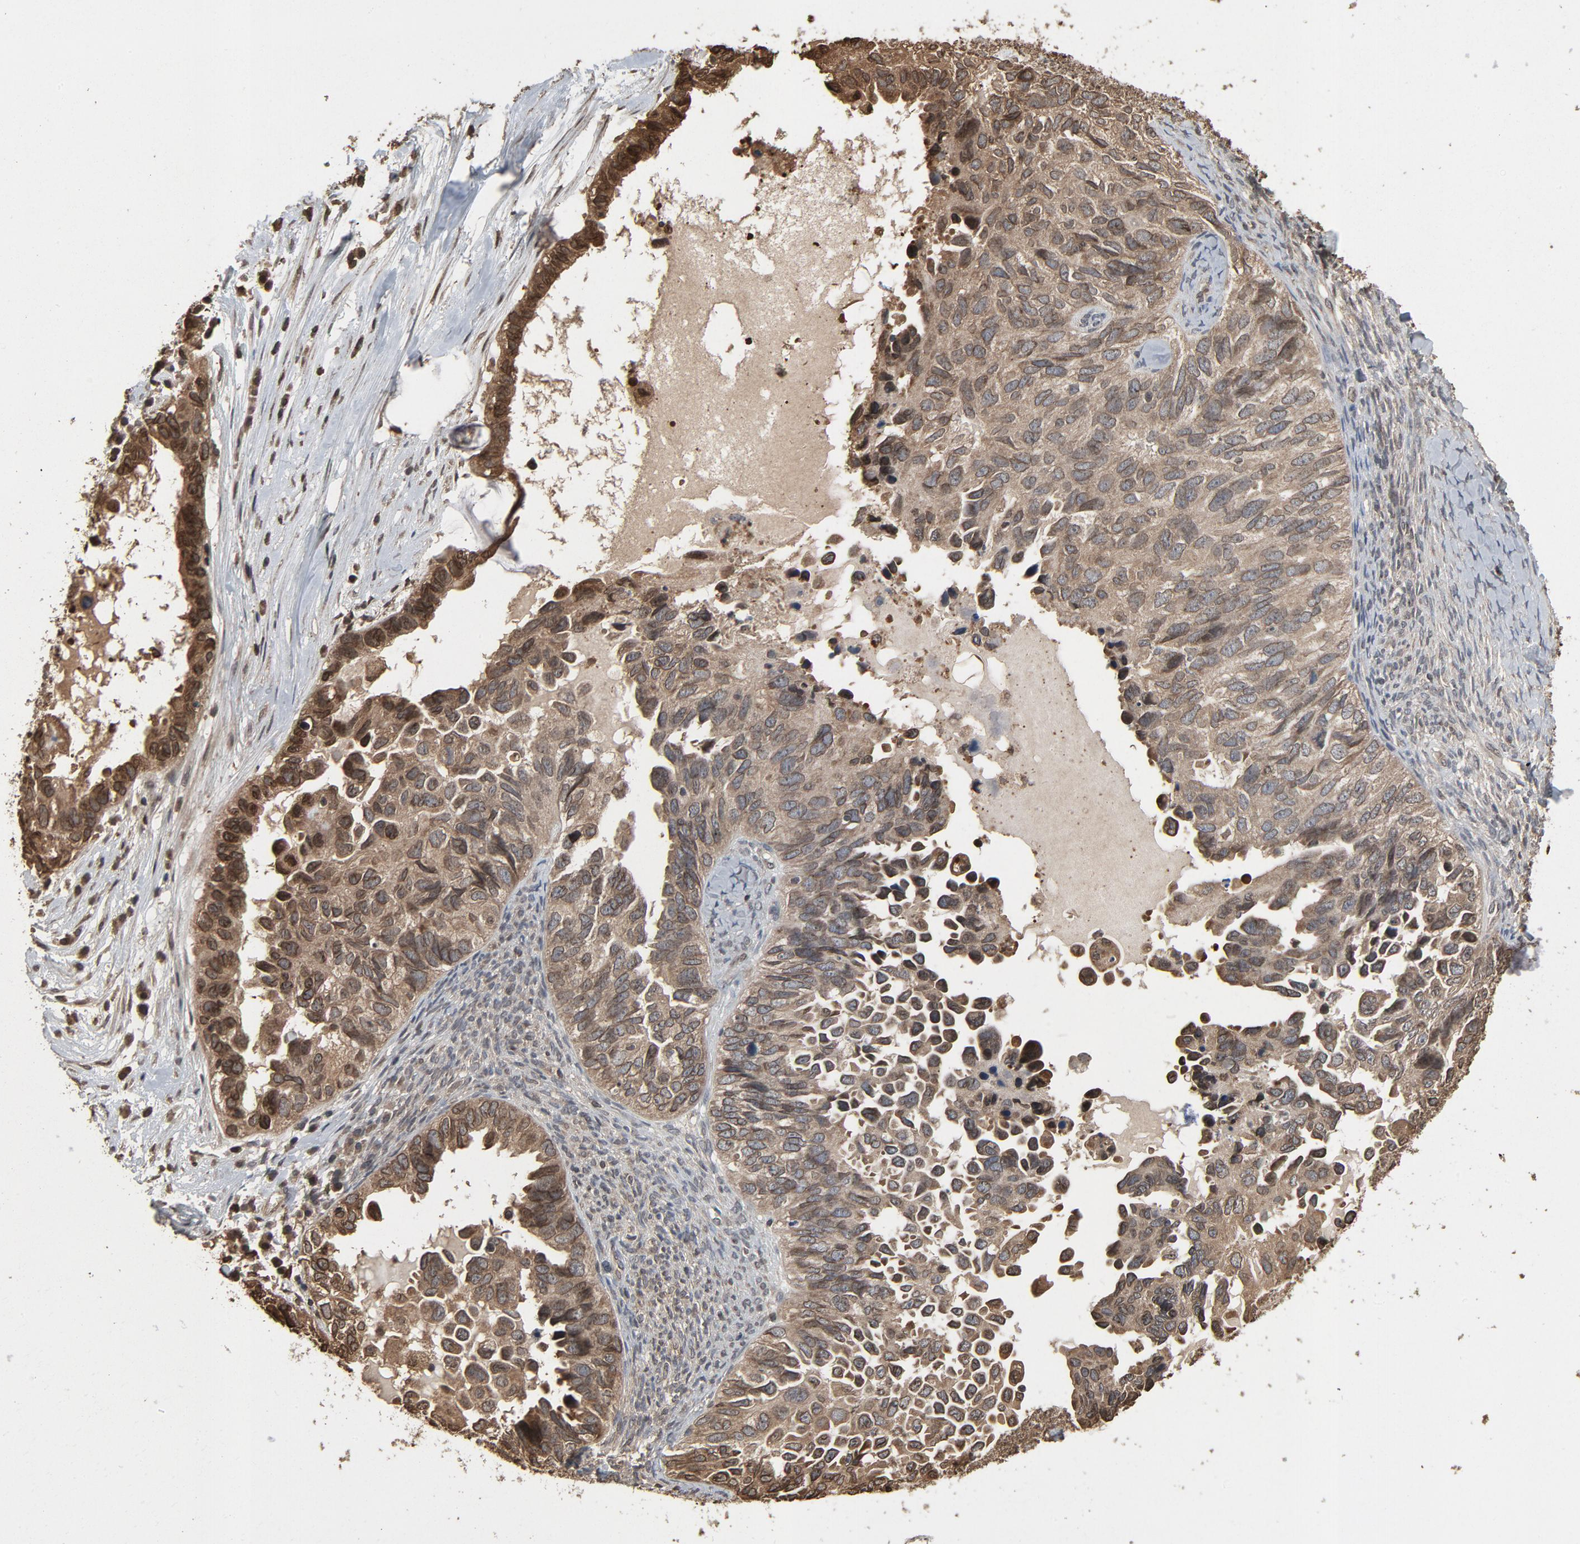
{"staining": {"intensity": "weak", "quantity": "25%-75%", "location": "cytoplasmic/membranous,nuclear"}, "tissue": "ovarian cancer", "cell_type": "Tumor cells", "image_type": "cancer", "snomed": [{"axis": "morphology", "description": "Cystadenocarcinoma, serous, NOS"}, {"axis": "topography", "description": "Ovary"}], "caption": "Immunohistochemistry (IHC) image of neoplastic tissue: human ovarian serous cystadenocarcinoma stained using immunohistochemistry demonstrates low levels of weak protein expression localized specifically in the cytoplasmic/membranous and nuclear of tumor cells, appearing as a cytoplasmic/membranous and nuclear brown color.", "gene": "UBE2D1", "patient": {"sex": "female", "age": 82}}